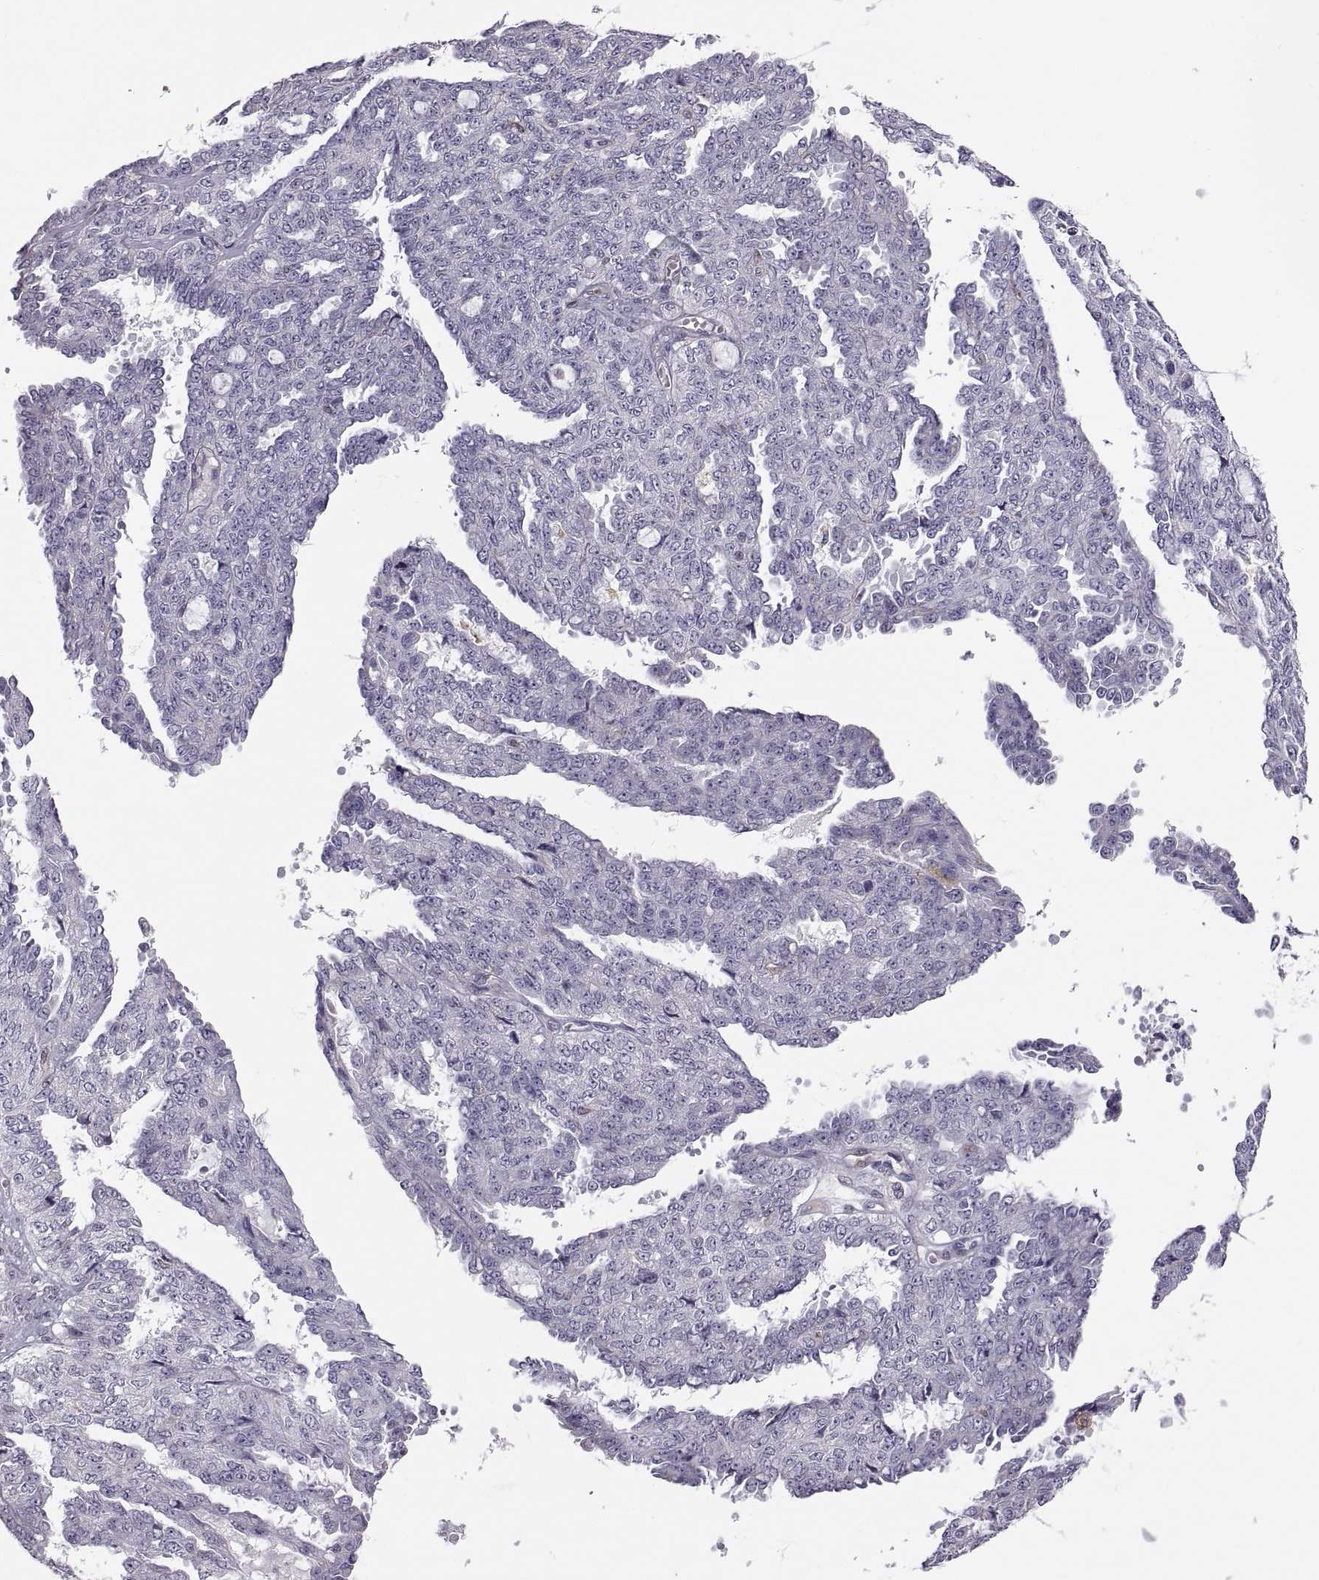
{"staining": {"intensity": "negative", "quantity": "none", "location": "none"}, "tissue": "ovarian cancer", "cell_type": "Tumor cells", "image_type": "cancer", "snomed": [{"axis": "morphology", "description": "Cystadenocarcinoma, serous, NOS"}, {"axis": "topography", "description": "Ovary"}], "caption": "Protein analysis of ovarian cancer exhibits no significant staining in tumor cells.", "gene": "PGM5", "patient": {"sex": "female", "age": 71}}